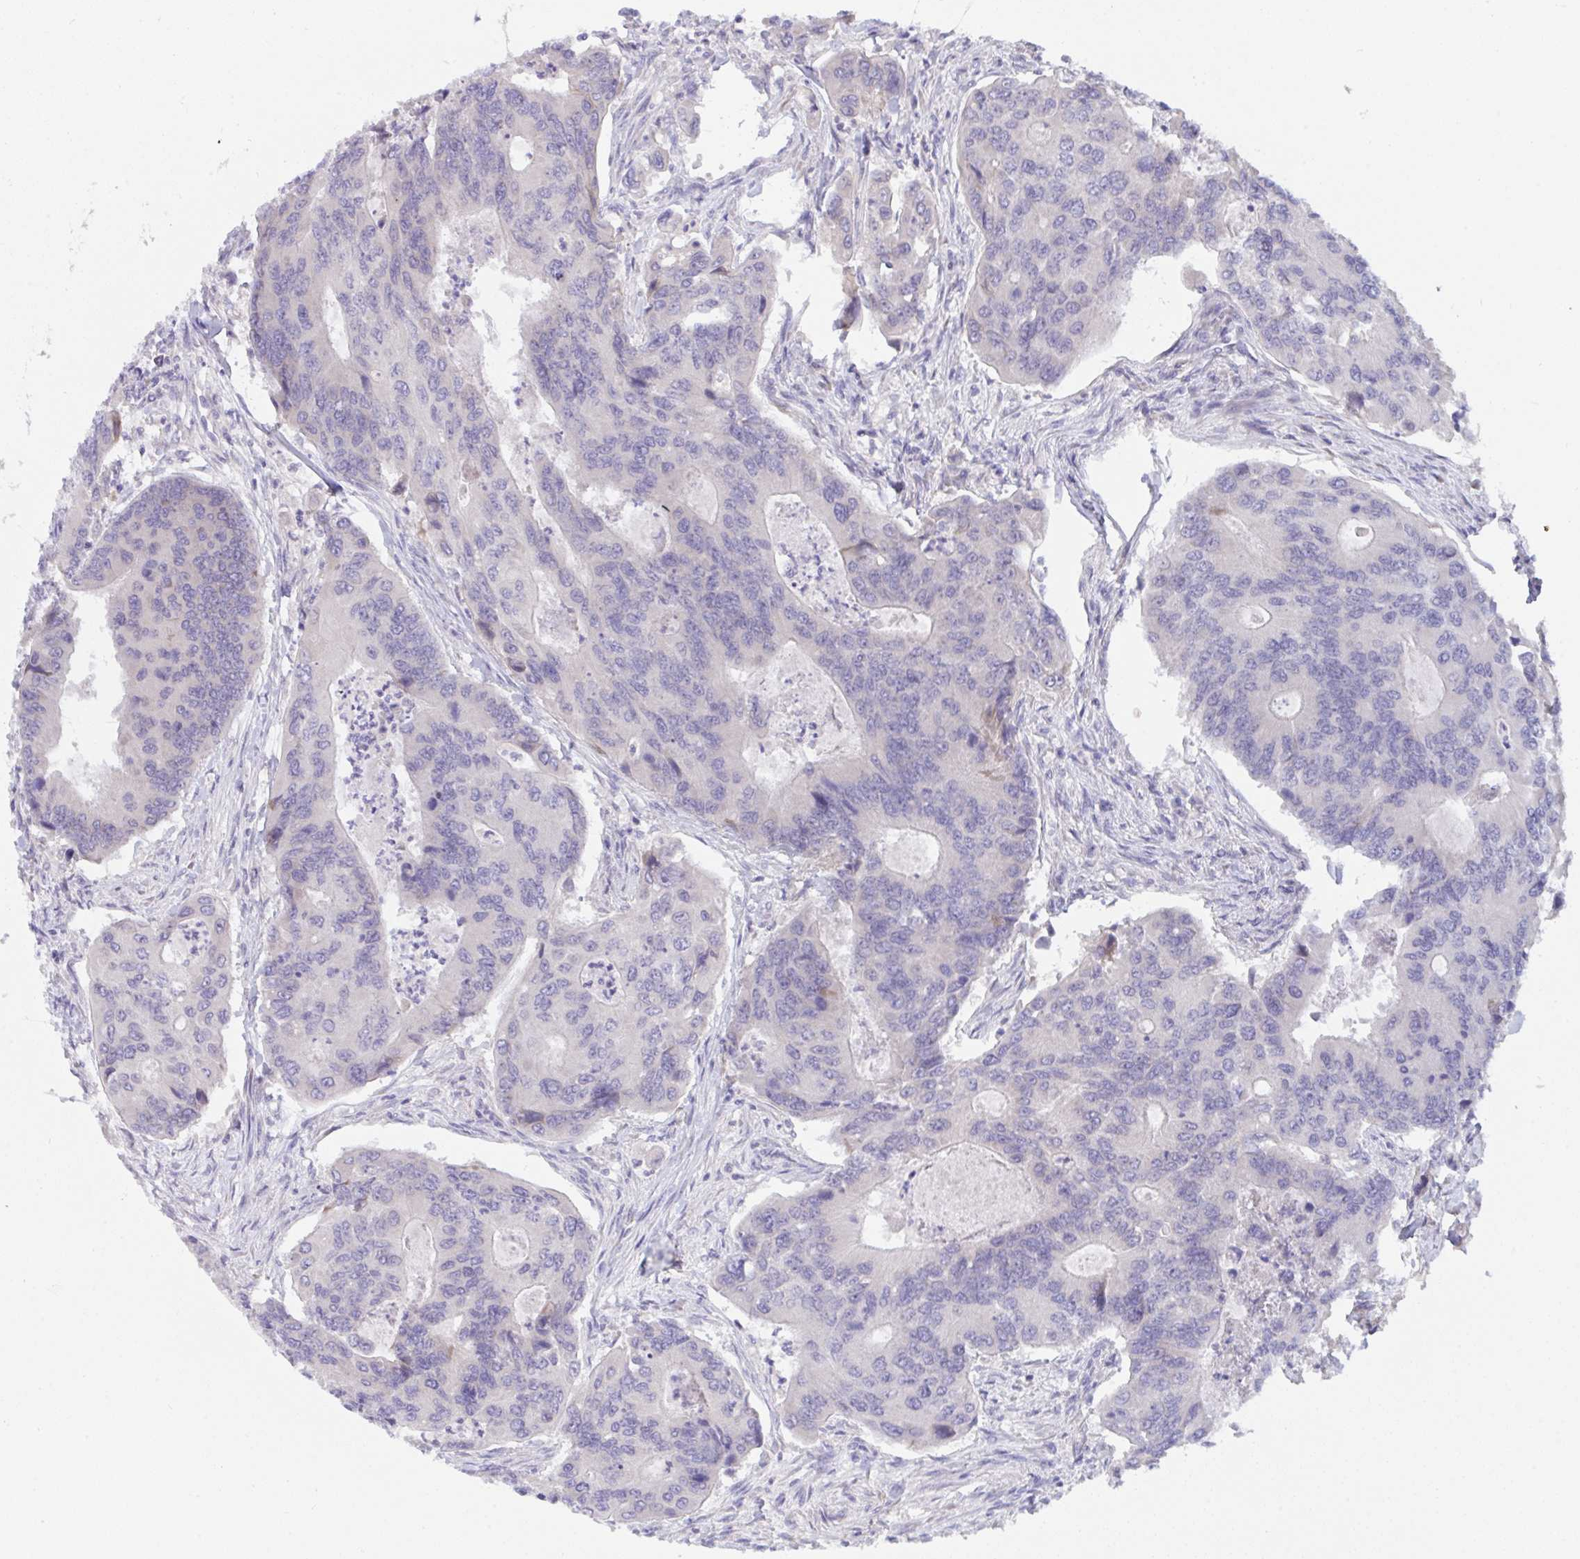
{"staining": {"intensity": "negative", "quantity": "none", "location": "none"}, "tissue": "colorectal cancer", "cell_type": "Tumor cells", "image_type": "cancer", "snomed": [{"axis": "morphology", "description": "Adenocarcinoma, NOS"}, {"axis": "topography", "description": "Colon"}], "caption": "This is a photomicrograph of IHC staining of colorectal adenocarcinoma, which shows no staining in tumor cells.", "gene": "TMEM41A", "patient": {"sex": "female", "age": 67}}